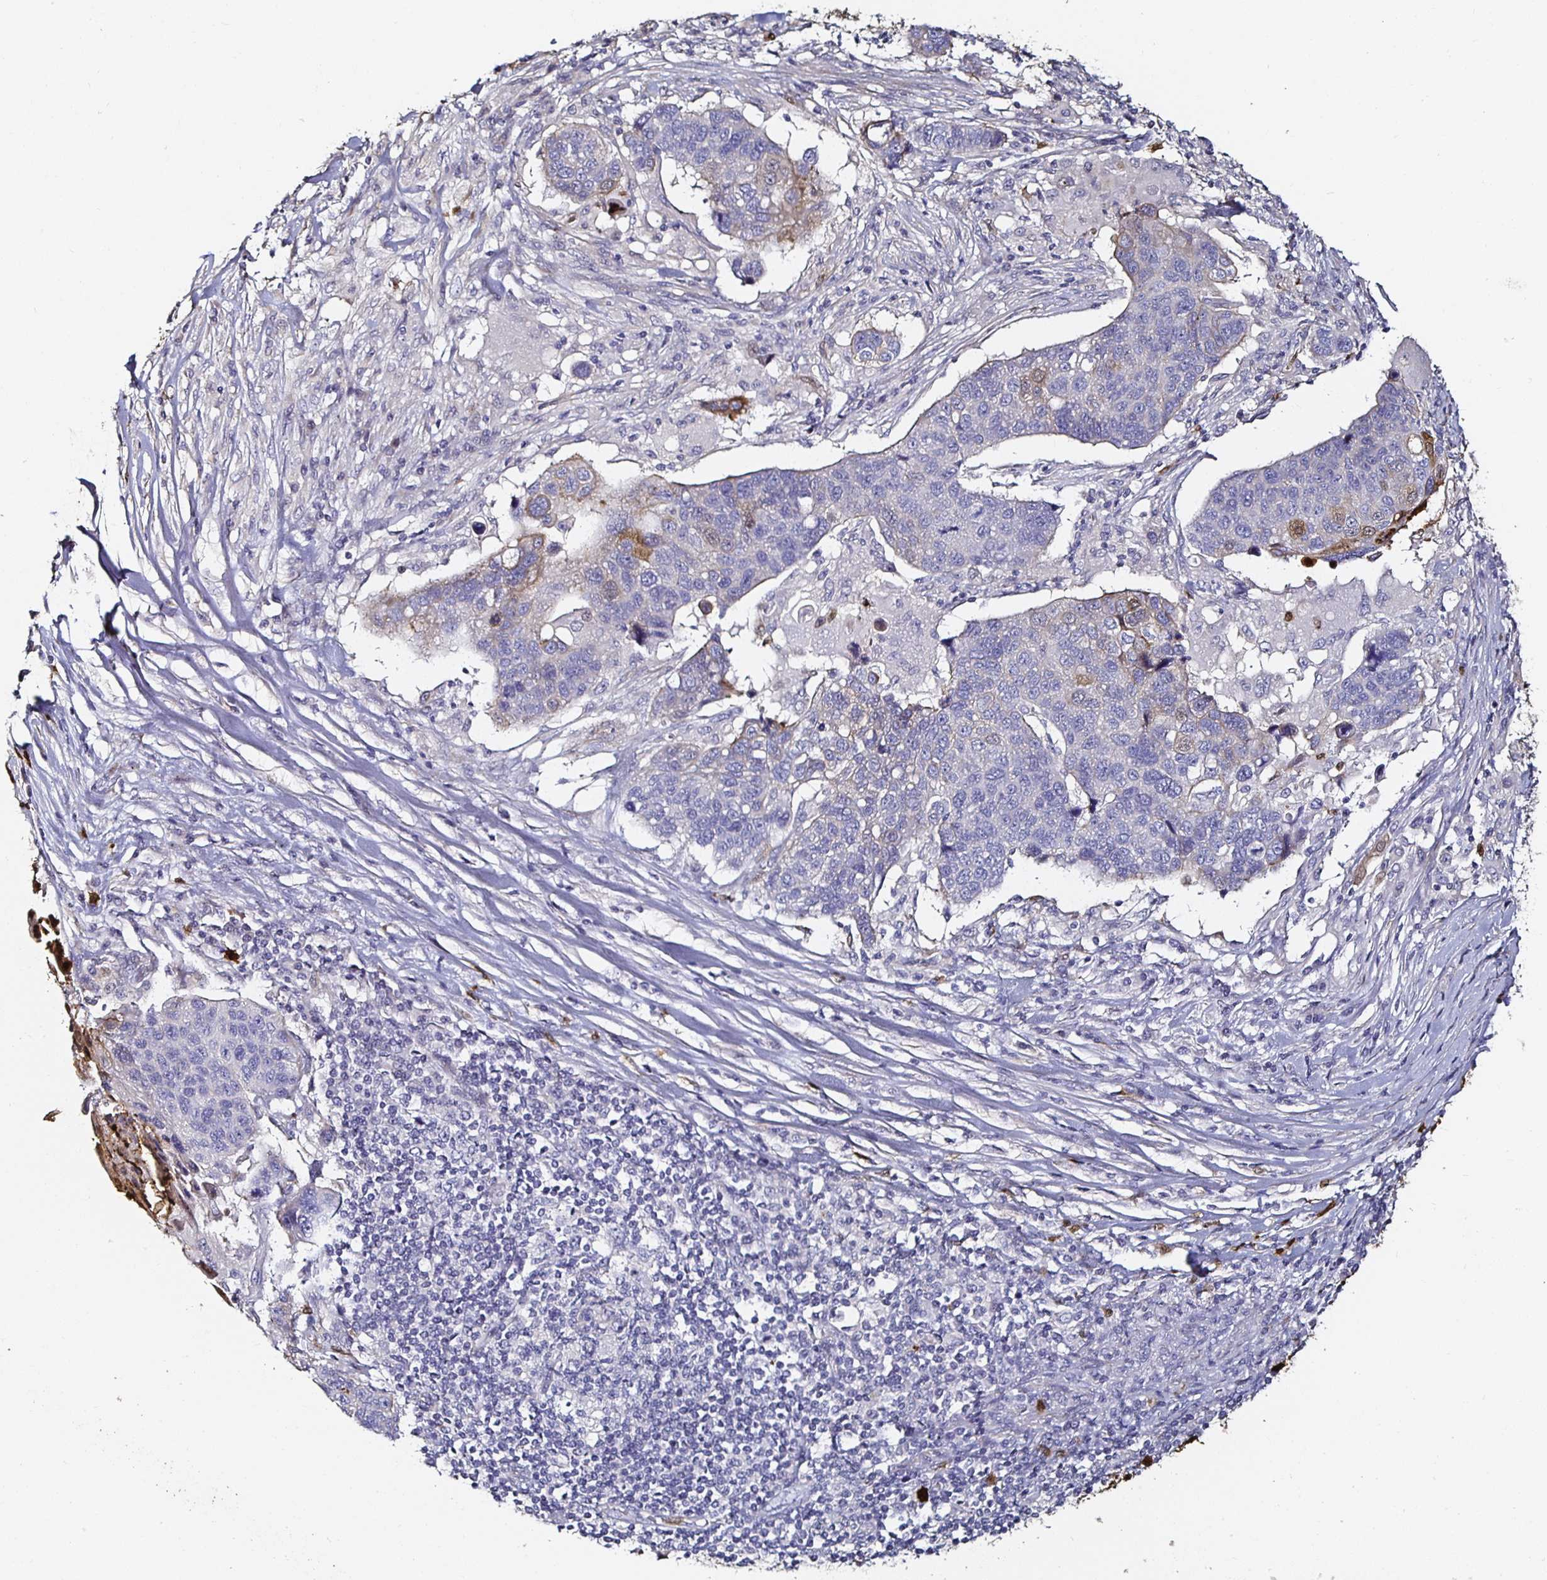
{"staining": {"intensity": "negative", "quantity": "none", "location": "none"}, "tissue": "lung cancer", "cell_type": "Tumor cells", "image_type": "cancer", "snomed": [{"axis": "morphology", "description": "Squamous cell carcinoma, NOS"}, {"axis": "topography", "description": "Lymph node"}, {"axis": "topography", "description": "Lung"}], "caption": "High power microscopy micrograph of an immunohistochemistry (IHC) histopathology image of lung cancer (squamous cell carcinoma), revealing no significant expression in tumor cells. (IHC, brightfield microscopy, high magnification).", "gene": "TLR4", "patient": {"sex": "male", "age": 61}}